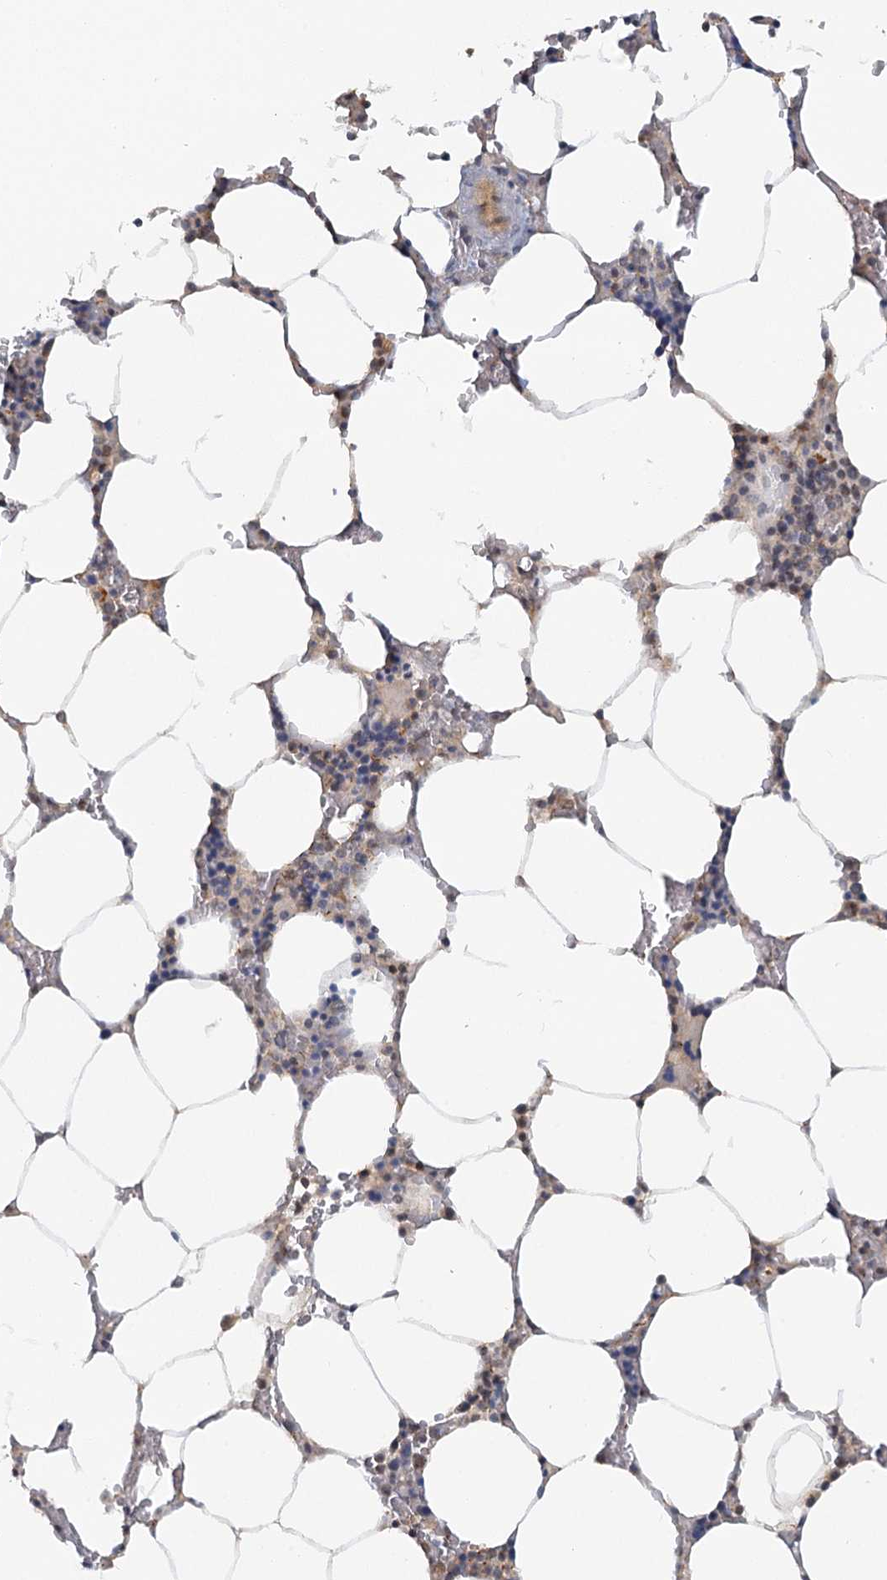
{"staining": {"intensity": "weak", "quantity": "<25%", "location": "cytoplasmic/membranous"}, "tissue": "bone marrow", "cell_type": "Hematopoietic cells", "image_type": "normal", "snomed": [{"axis": "morphology", "description": "Normal tissue, NOS"}, {"axis": "topography", "description": "Bone marrow"}], "caption": "Immunohistochemistry (IHC) image of unremarkable bone marrow: bone marrow stained with DAB displays no significant protein expression in hematopoietic cells.", "gene": "GPATCH11", "patient": {"sex": "male", "age": 70}}